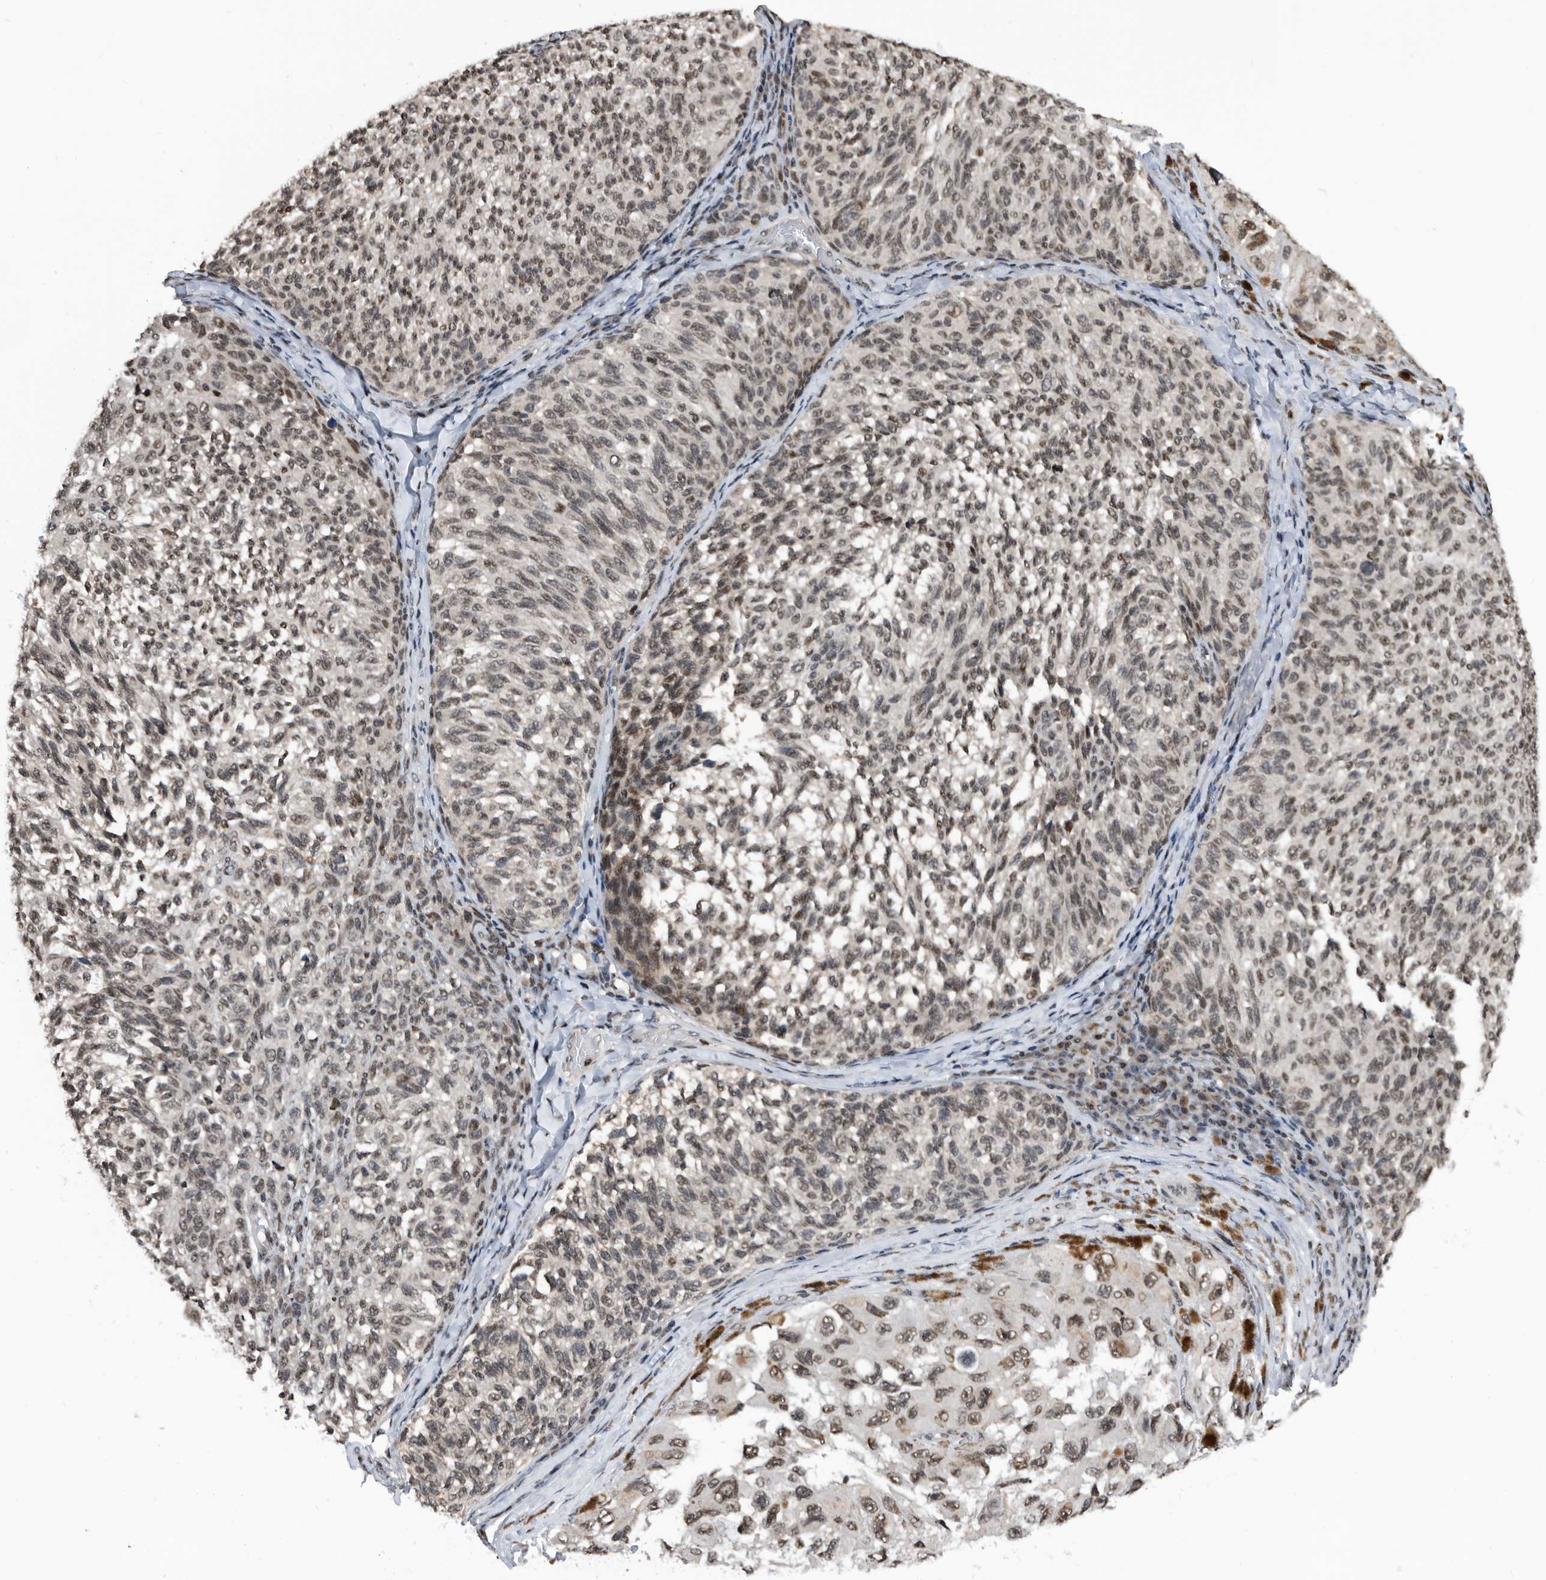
{"staining": {"intensity": "moderate", "quantity": "<25%", "location": "nuclear"}, "tissue": "melanoma", "cell_type": "Tumor cells", "image_type": "cancer", "snomed": [{"axis": "morphology", "description": "Malignant melanoma, NOS"}, {"axis": "topography", "description": "Skin"}], "caption": "Immunohistochemistry micrograph of neoplastic tissue: human melanoma stained using immunohistochemistry (IHC) shows low levels of moderate protein expression localized specifically in the nuclear of tumor cells, appearing as a nuclear brown color.", "gene": "SNRNP48", "patient": {"sex": "female", "age": 73}}